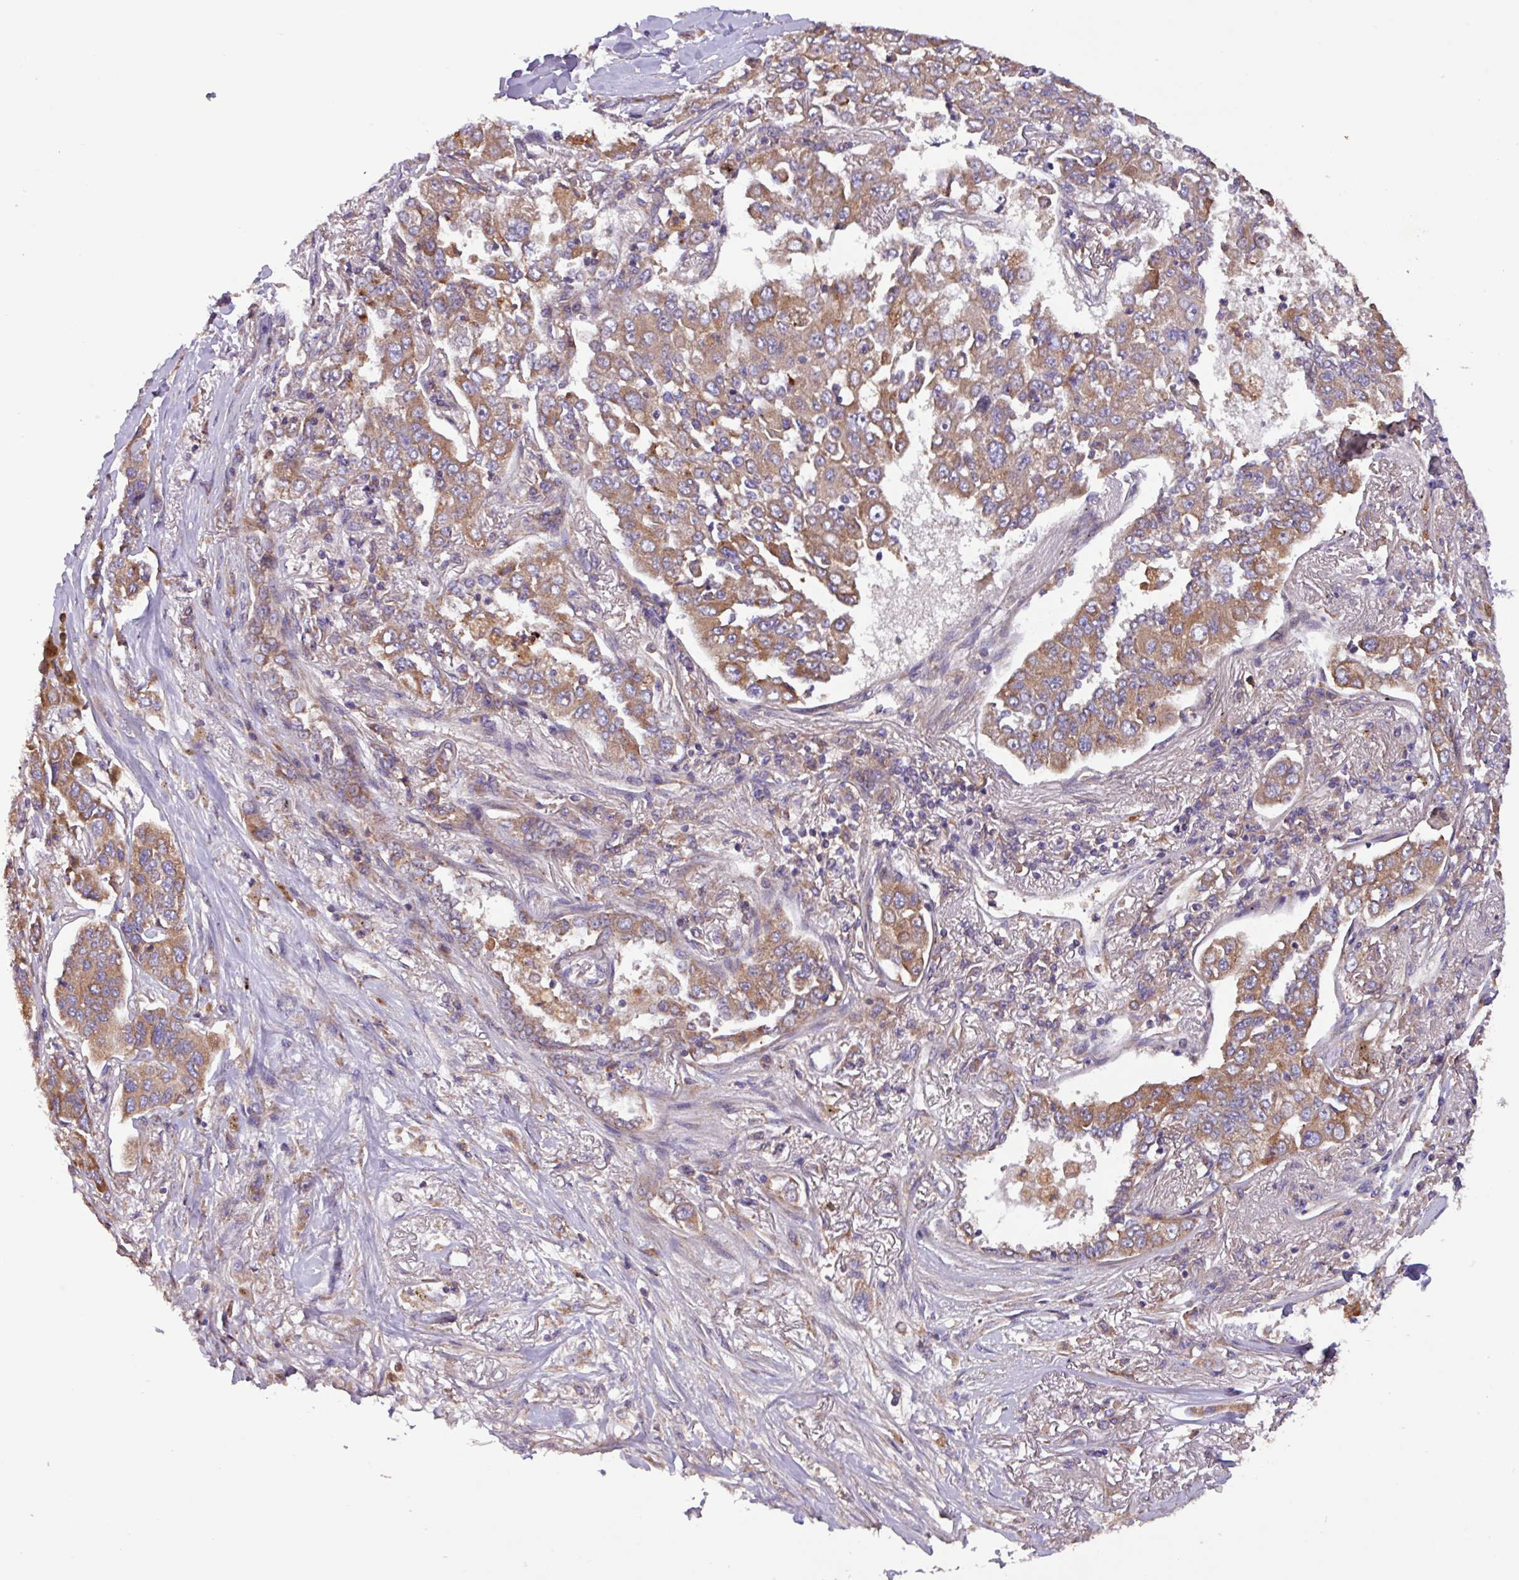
{"staining": {"intensity": "moderate", "quantity": ">75%", "location": "cytoplasmic/membranous"}, "tissue": "lung cancer", "cell_type": "Tumor cells", "image_type": "cancer", "snomed": [{"axis": "morphology", "description": "Adenocarcinoma, NOS"}, {"axis": "topography", "description": "Lung"}], "caption": "IHC of human lung adenocarcinoma reveals medium levels of moderate cytoplasmic/membranous staining in about >75% of tumor cells. (DAB (3,3'-diaminobenzidine) IHC, brown staining for protein, blue staining for nuclei).", "gene": "PTPRQ", "patient": {"sex": "male", "age": 49}}